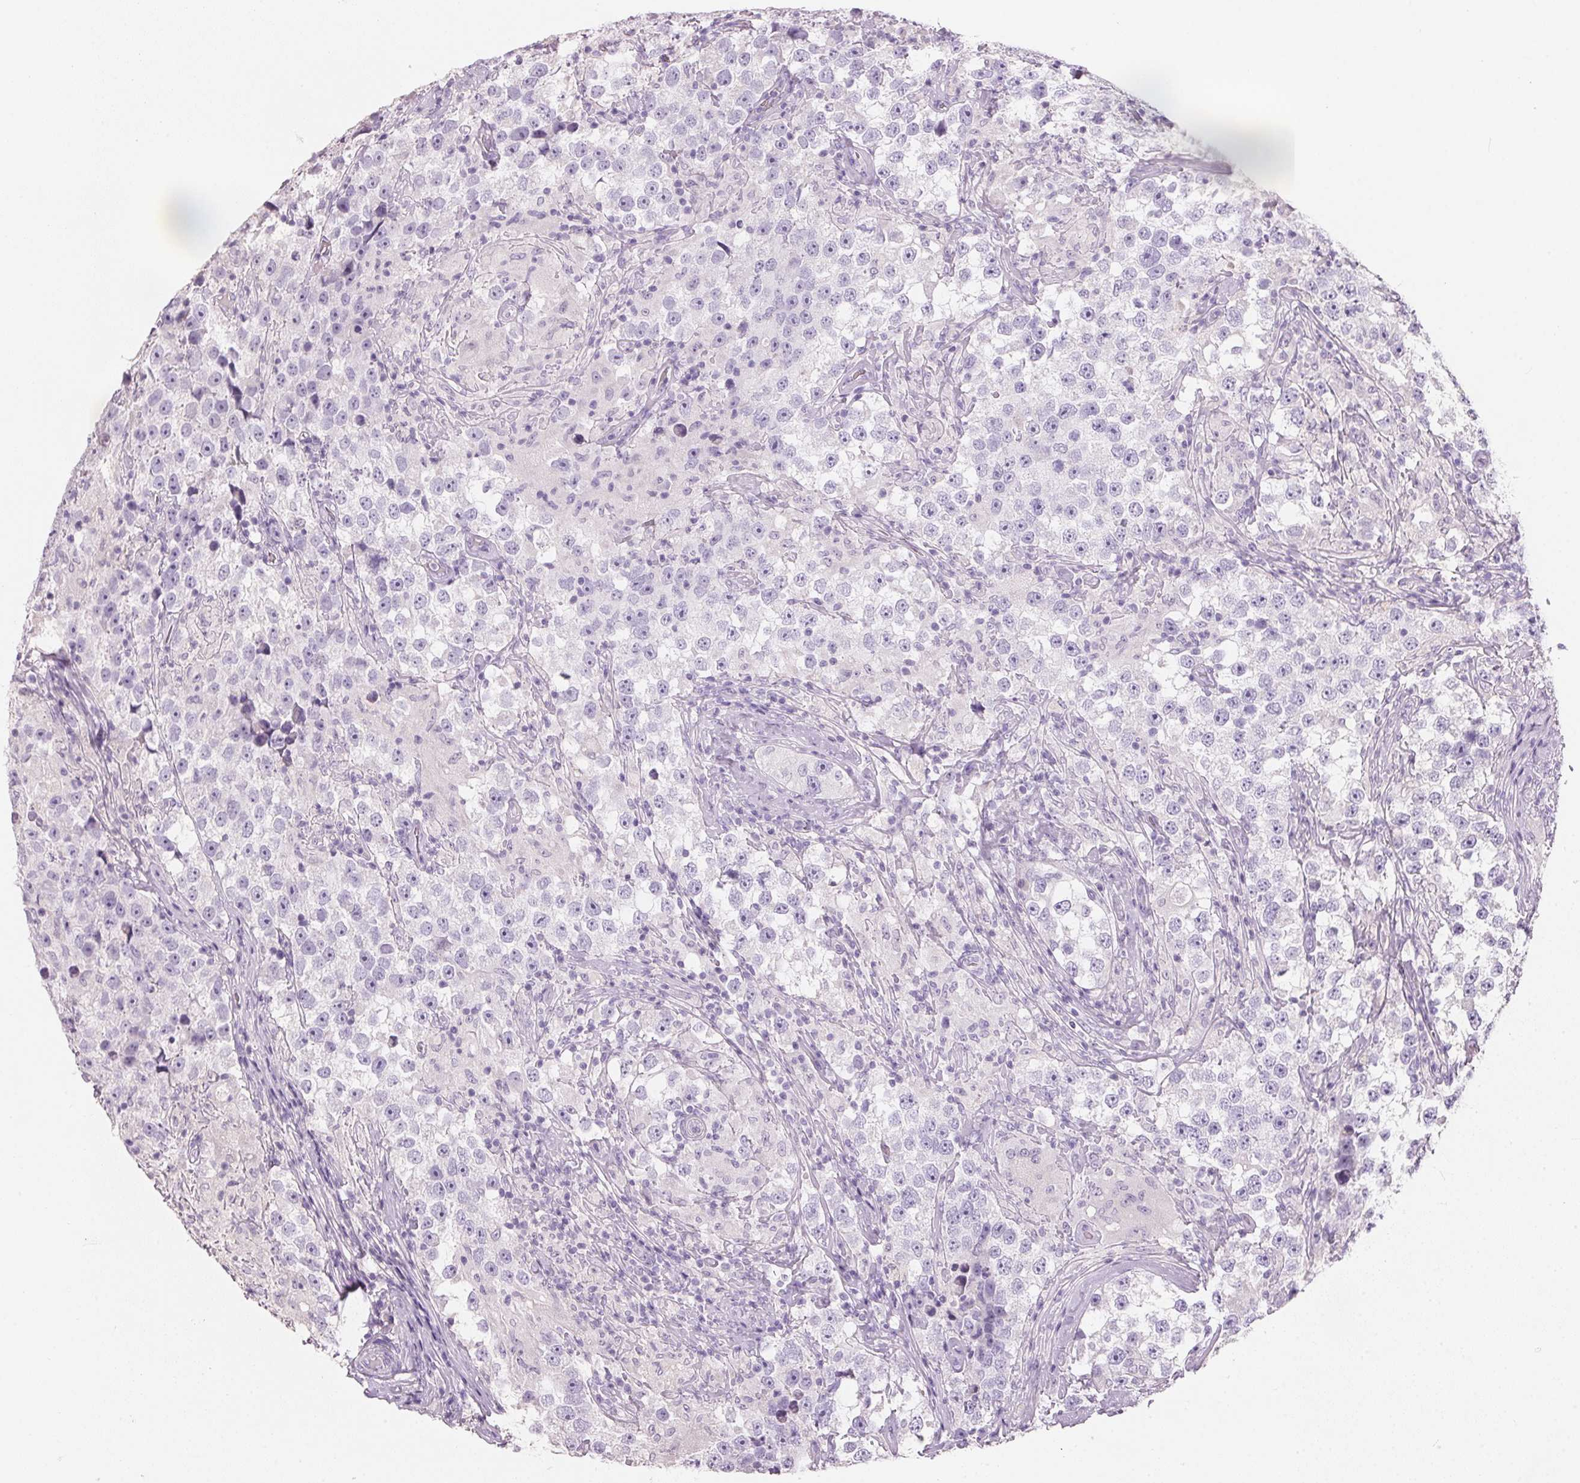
{"staining": {"intensity": "negative", "quantity": "none", "location": "none"}, "tissue": "testis cancer", "cell_type": "Tumor cells", "image_type": "cancer", "snomed": [{"axis": "morphology", "description": "Seminoma, NOS"}, {"axis": "topography", "description": "Testis"}], "caption": "Testis cancer (seminoma) was stained to show a protein in brown. There is no significant staining in tumor cells.", "gene": "HSD17B1", "patient": {"sex": "male", "age": 46}}